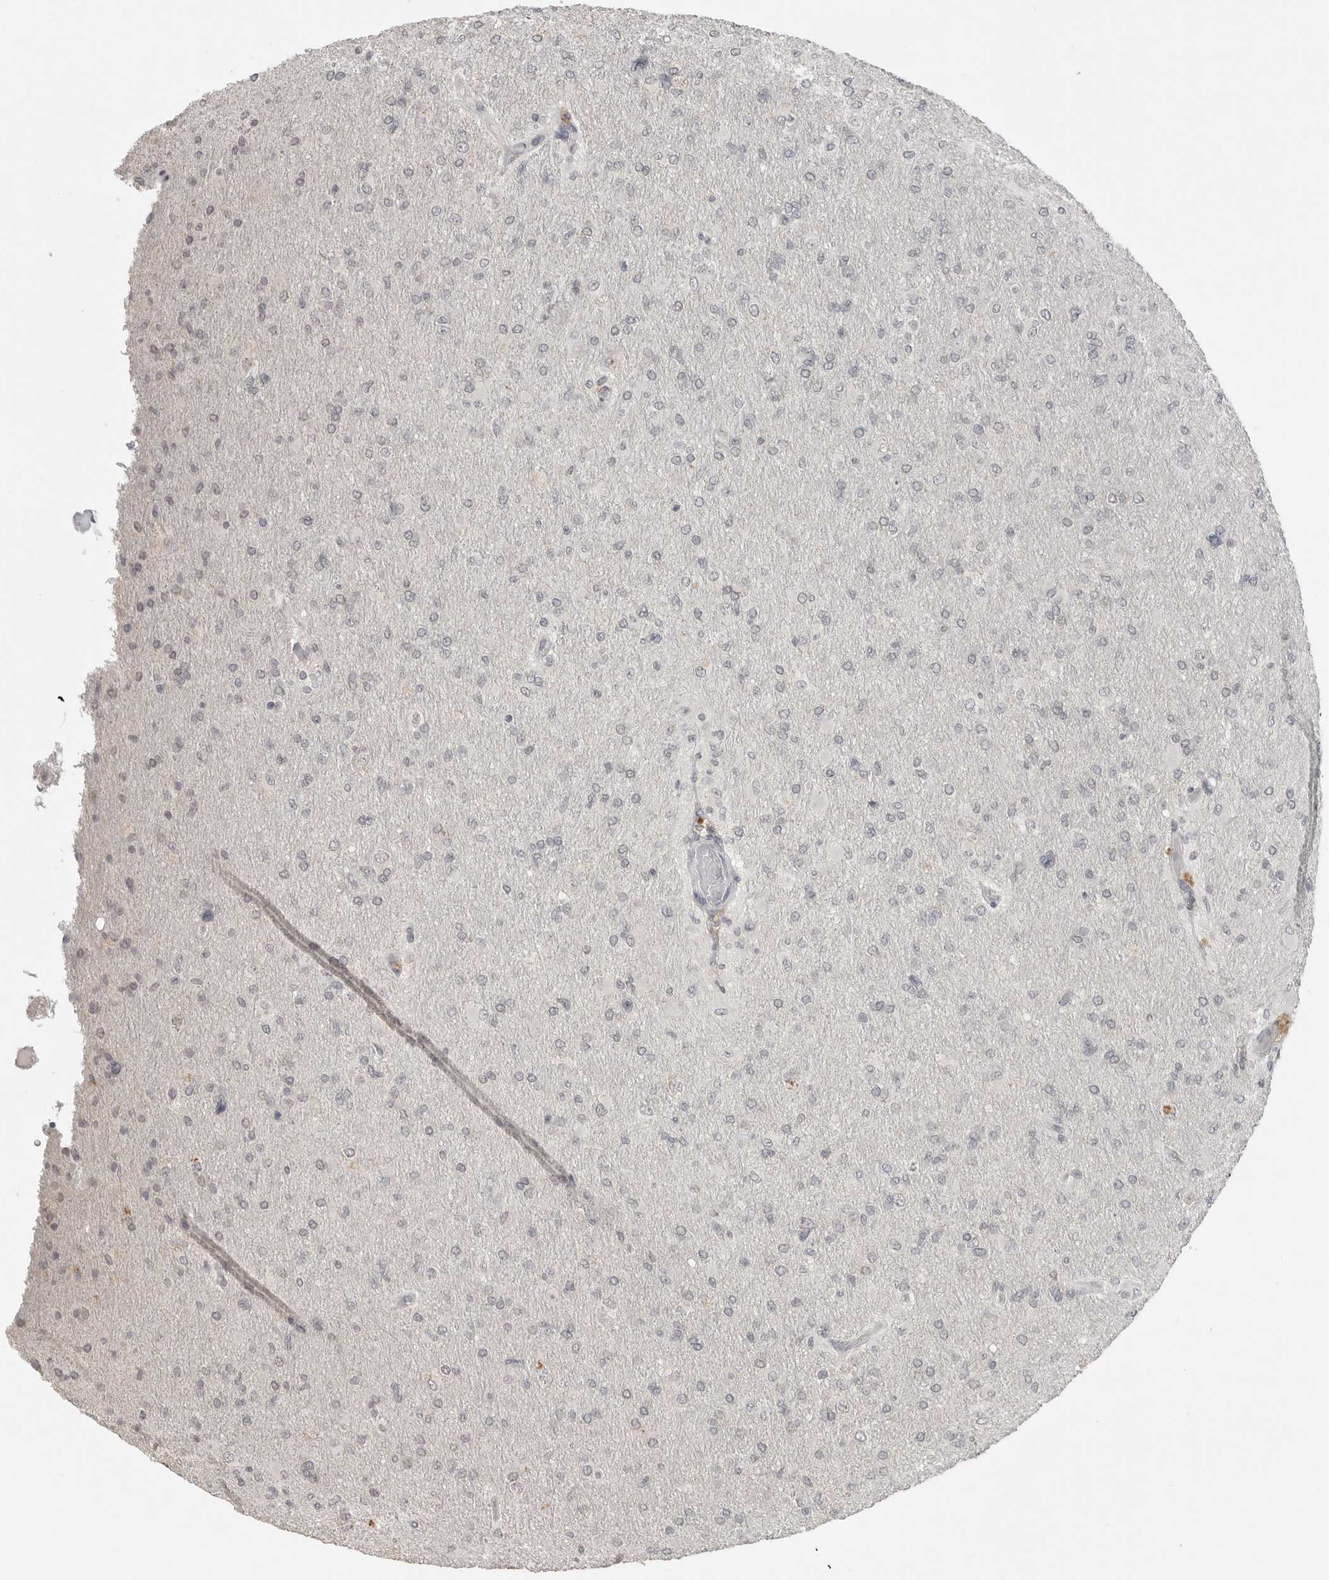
{"staining": {"intensity": "negative", "quantity": "none", "location": "none"}, "tissue": "glioma", "cell_type": "Tumor cells", "image_type": "cancer", "snomed": [{"axis": "morphology", "description": "Glioma, malignant, High grade"}, {"axis": "topography", "description": "Cerebral cortex"}], "caption": "Immunohistochemistry (IHC) of high-grade glioma (malignant) reveals no positivity in tumor cells.", "gene": "FOXP3", "patient": {"sex": "female", "age": 36}}